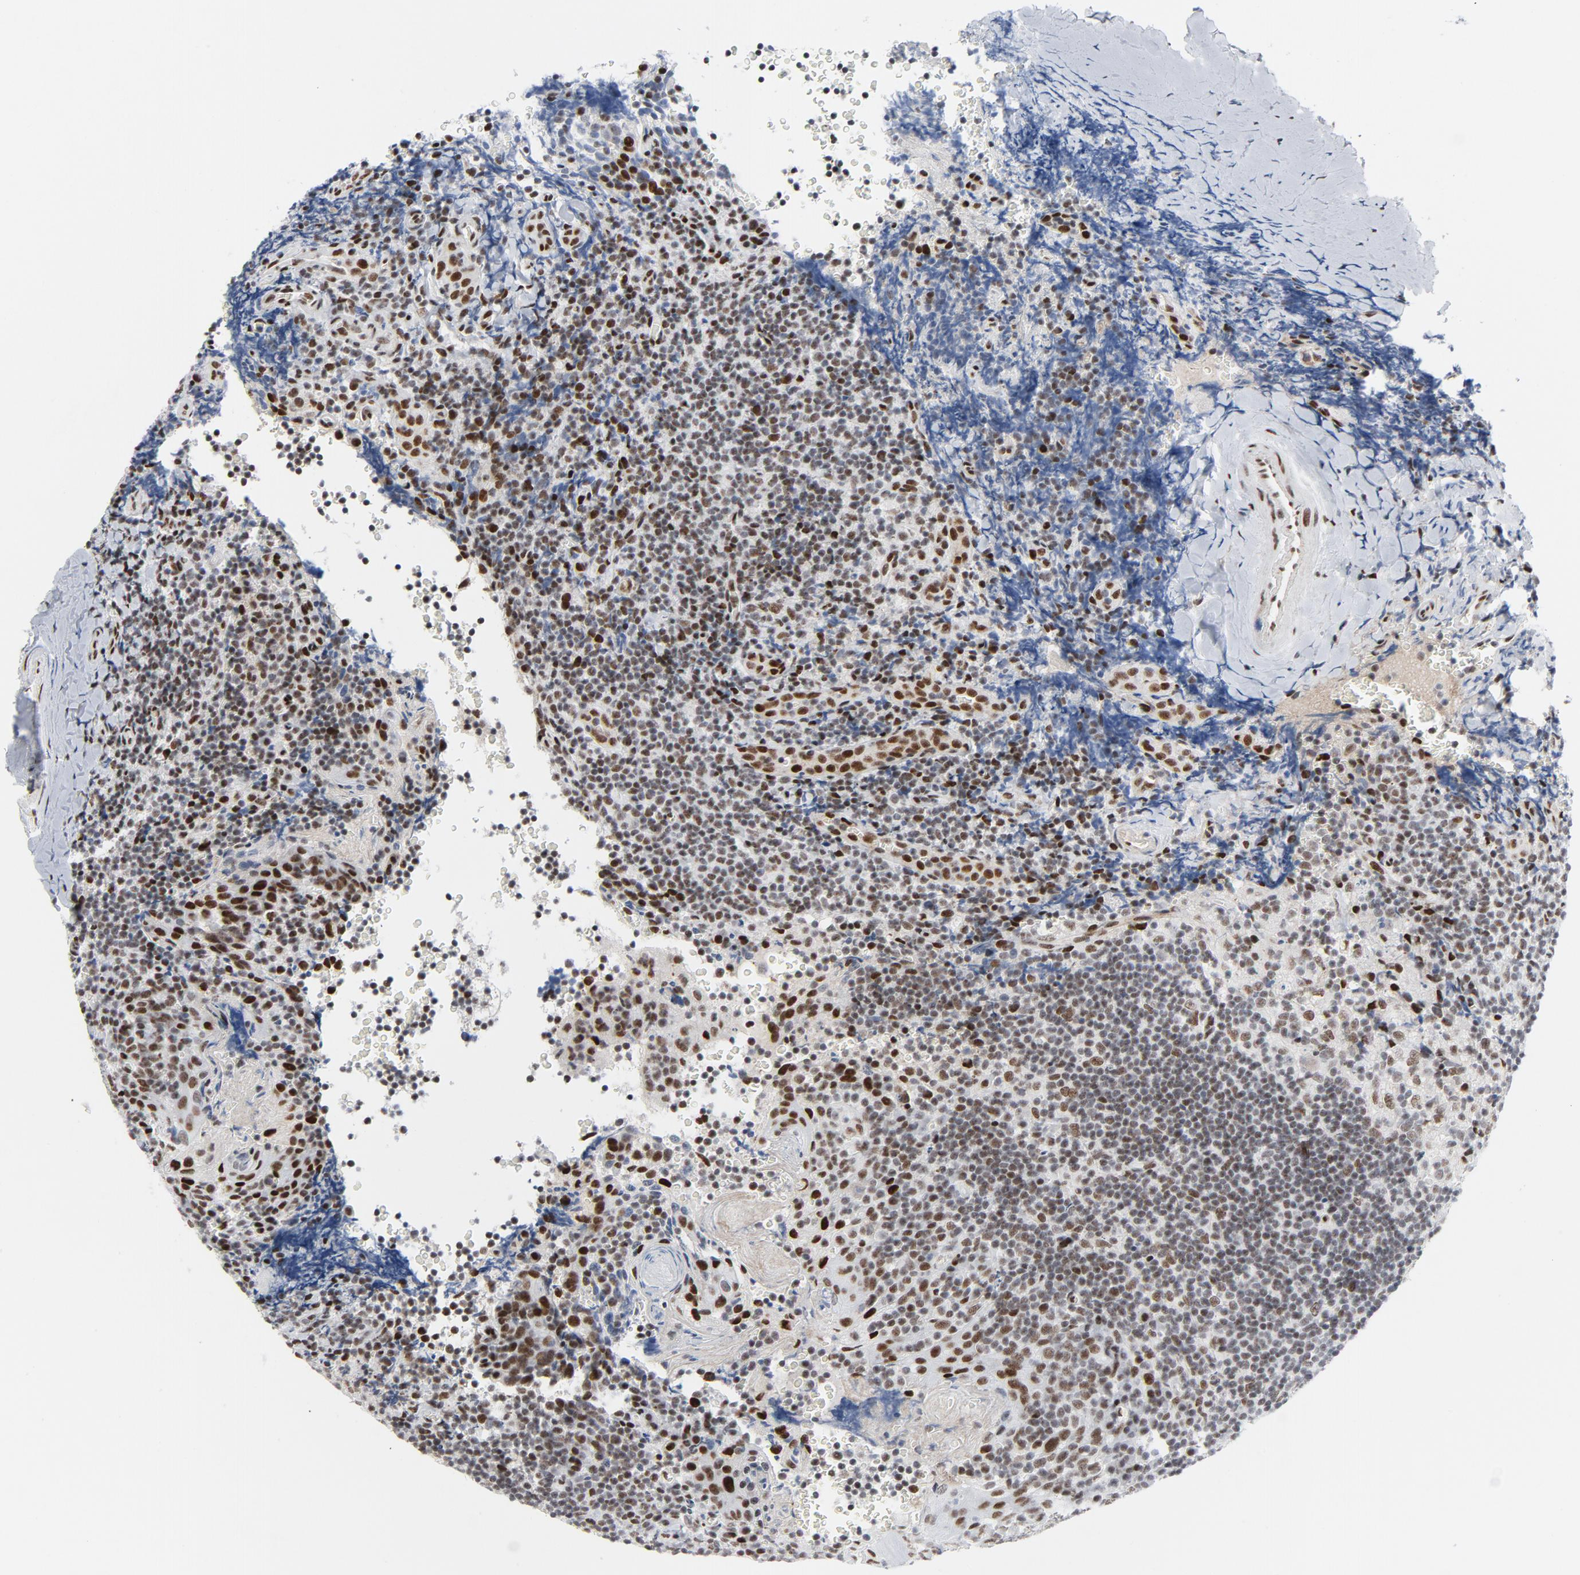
{"staining": {"intensity": "weak", "quantity": ">75%", "location": "nuclear"}, "tissue": "tonsil", "cell_type": "Germinal center cells", "image_type": "normal", "snomed": [{"axis": "morphology", "description": "Normal tissue, NOS"}, {"axis": "topography", "description": "Tonsil"}], "caption": "A brown stain highlights weak nuclear expression of a protein in germinal center cells of benign tonsil. (DAB = brown stain, brightfield microscopy at high magnification).", "gene": "HSF1", "patient": {"sex": "male", "age": 20}}